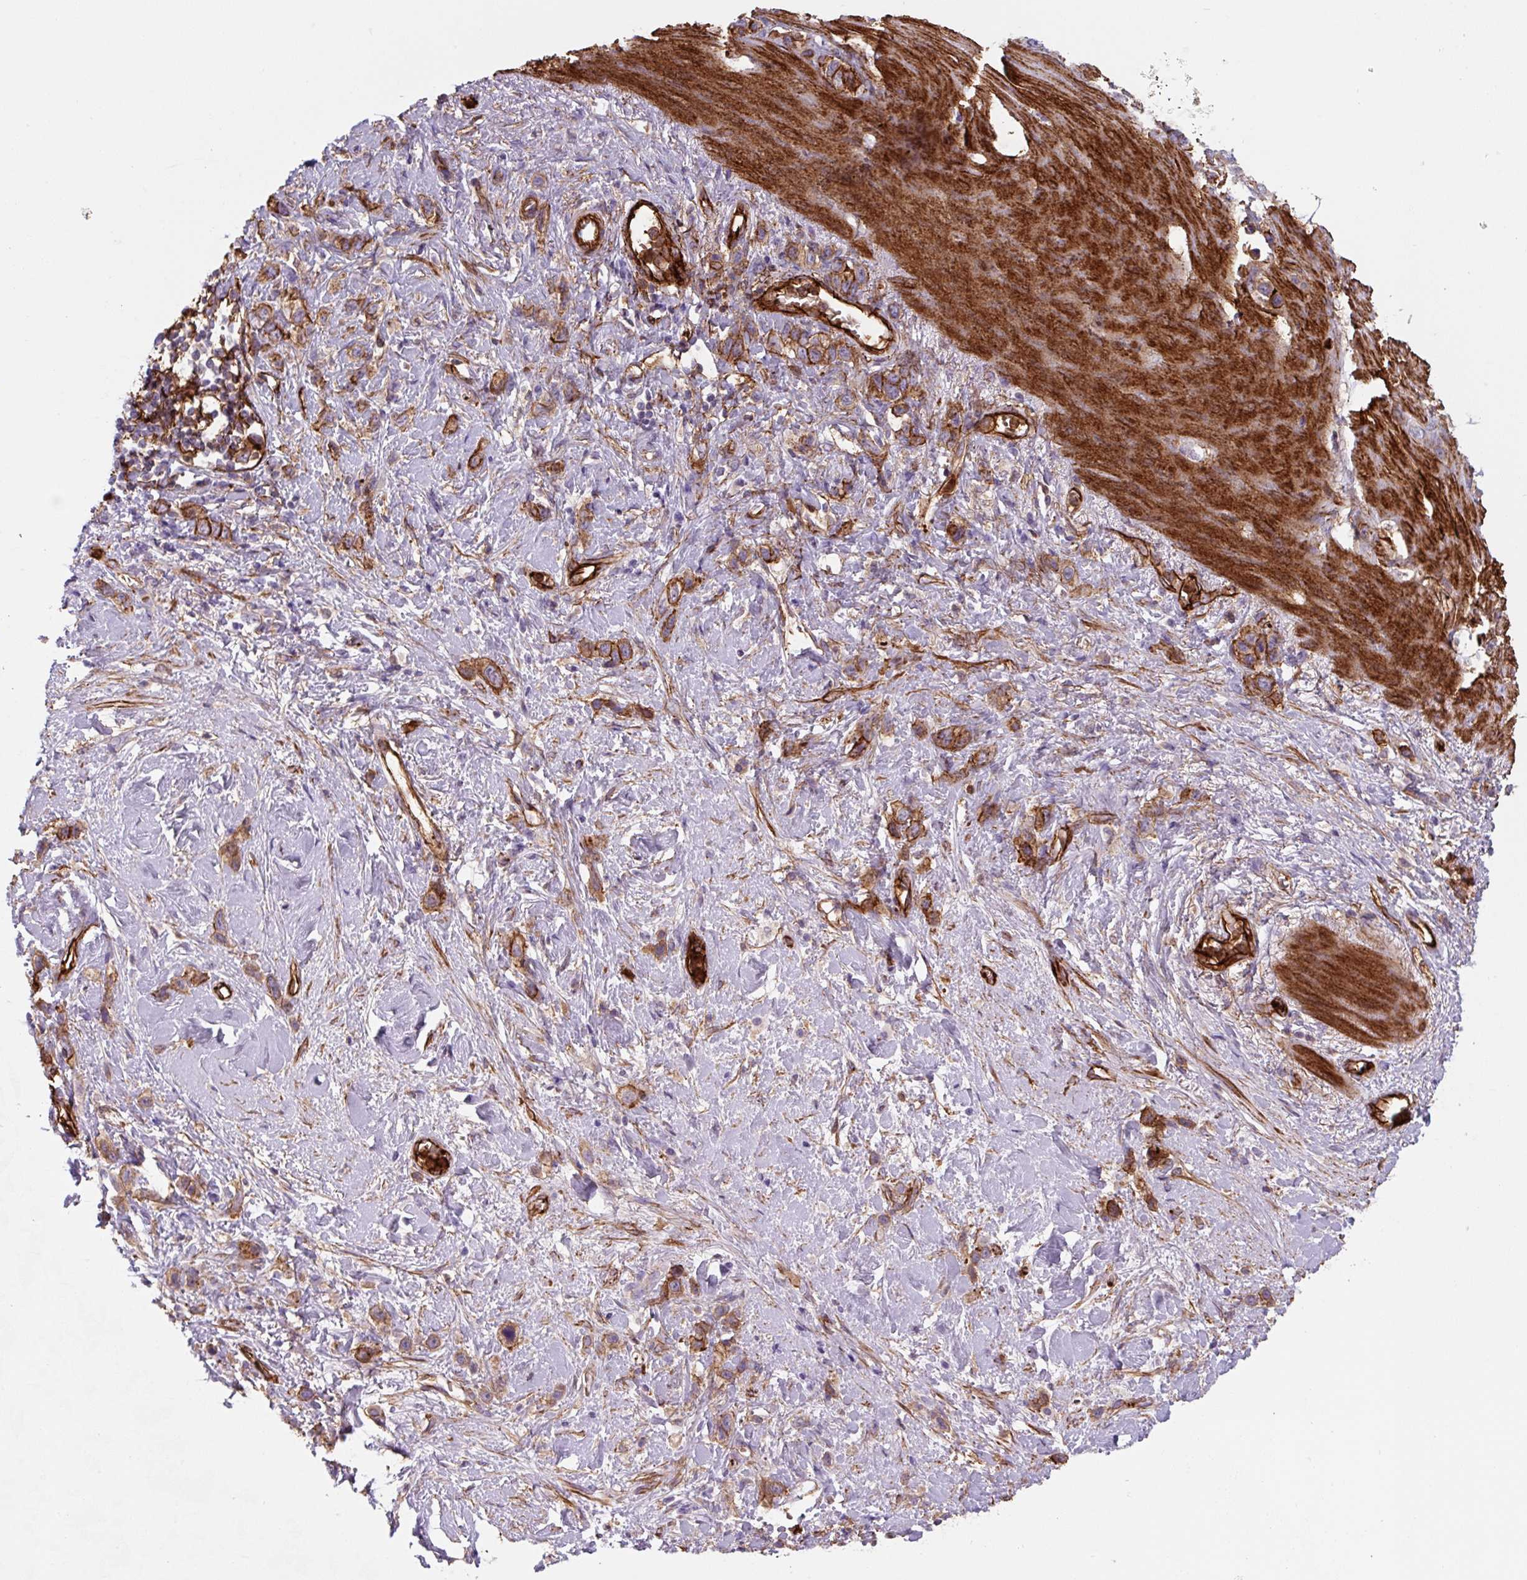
{"staining": {"intensity": "moderate", "quantity": ">75%", "location": "cytoplasmic/membranous"}, "tissue": "stomach cancer", "cell_type": "Tumor cells", "image_type": "cancer", "snomed": [{"axis": "morphology", "description": "Adenocarcinoma, NOS"}, {"axis": "topography", "description": "Stomach"}], "caption": "Immunohistochemical staining of stomach cancer reveals moderate cytoplasmic/membranous protein expression in about >75% of tumor cells. The staining was performed using DAB, with brown indicating positive protein expression. Nuclei are stained blue with hematoxylin.", "gene": "DHFR2", "patient": {"sex": "female", "age": 65}}